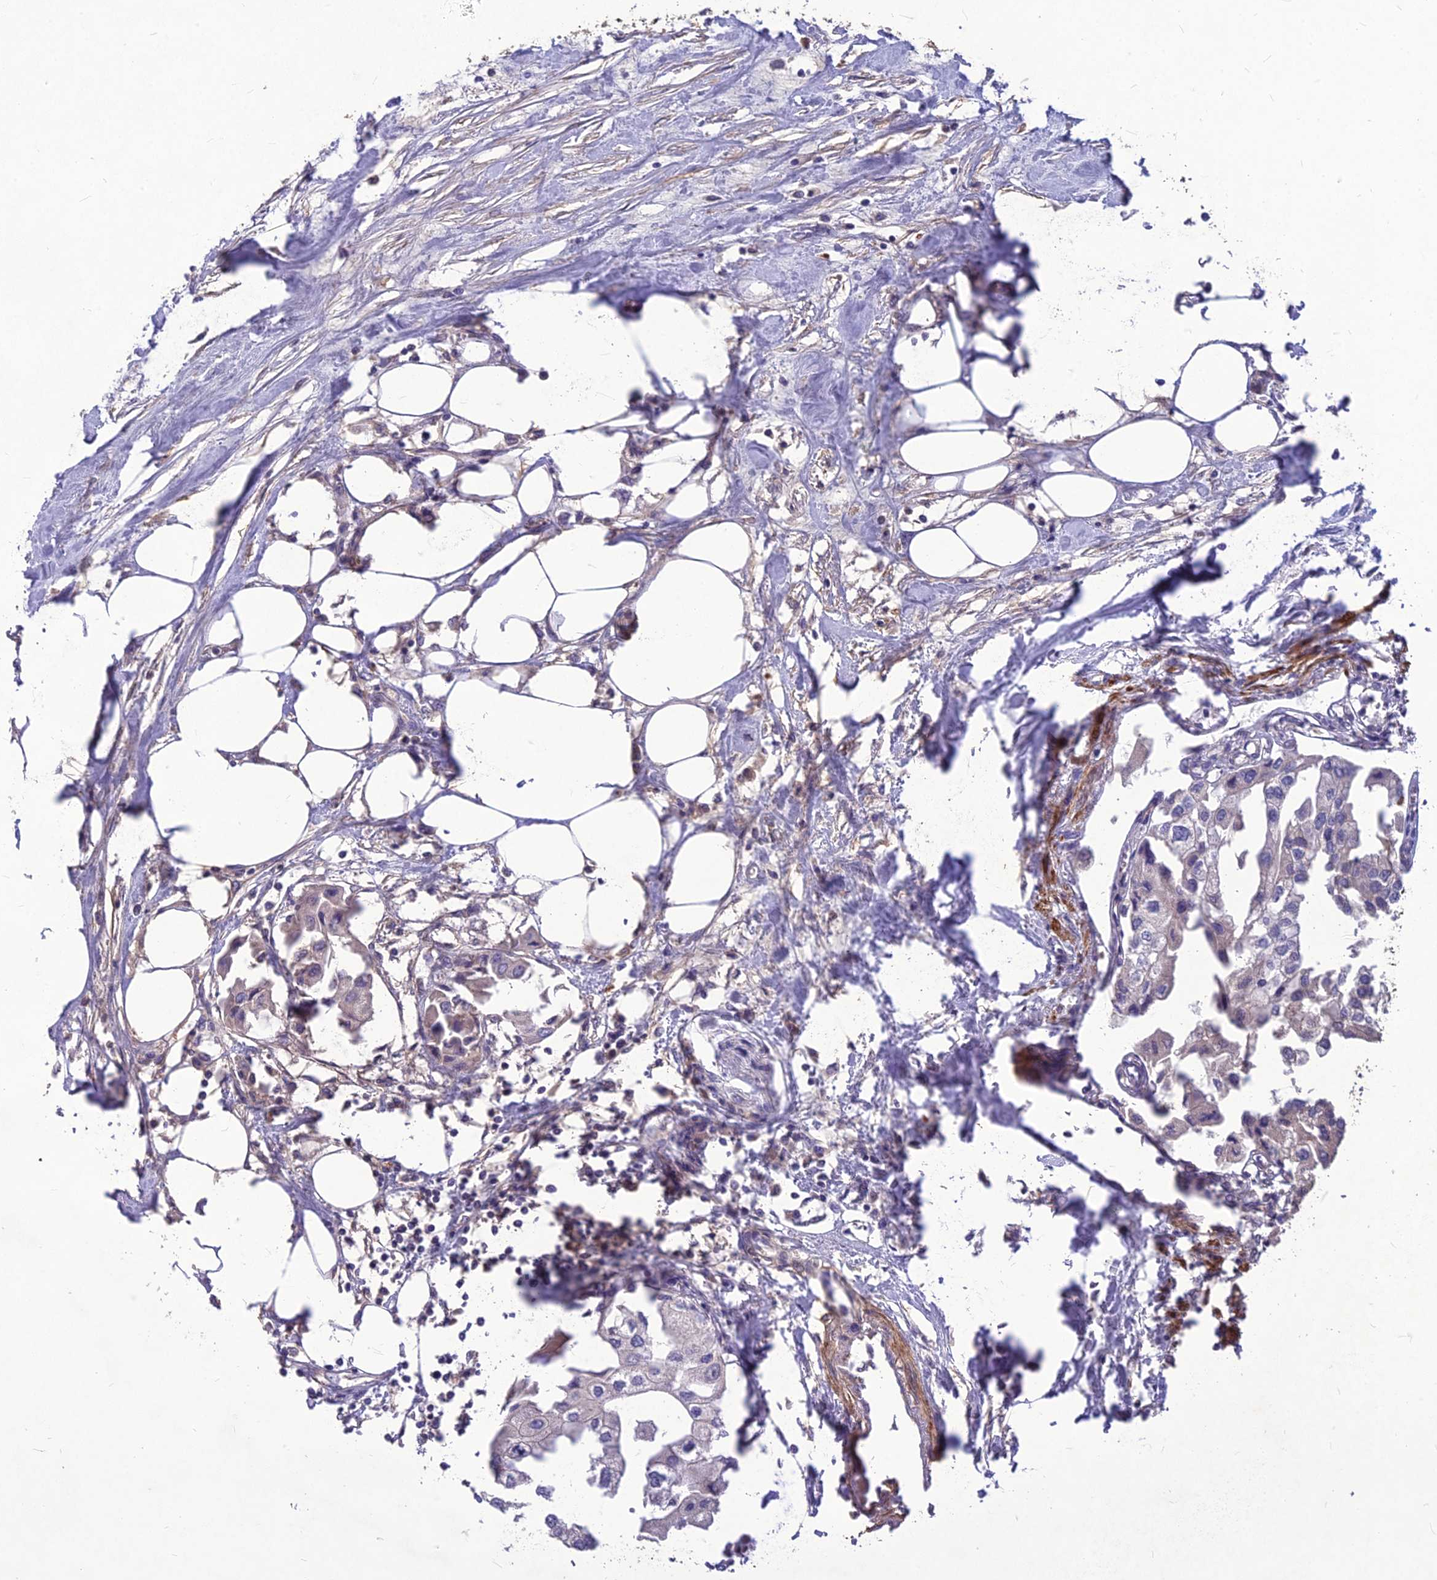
{"staining": {"intensity": "negative", "quantity": "none", "location": "none"}, "tissue": "urothelial cancer", "cell_type": "Tumor cells", "image_type": "cancer", "snomed": [{"axis": "morphology", "description": "Urothelial carcinoma, High grade"}, {"axis": "topography", "description": "Urinary bladder"}], "caption": "The immunohistochemistry photomicrograph has no significant staining in tumor cells of urothelial cancer tissue.", "gene": "CLUH", "patient": {"sex": "male", "age": 64}}